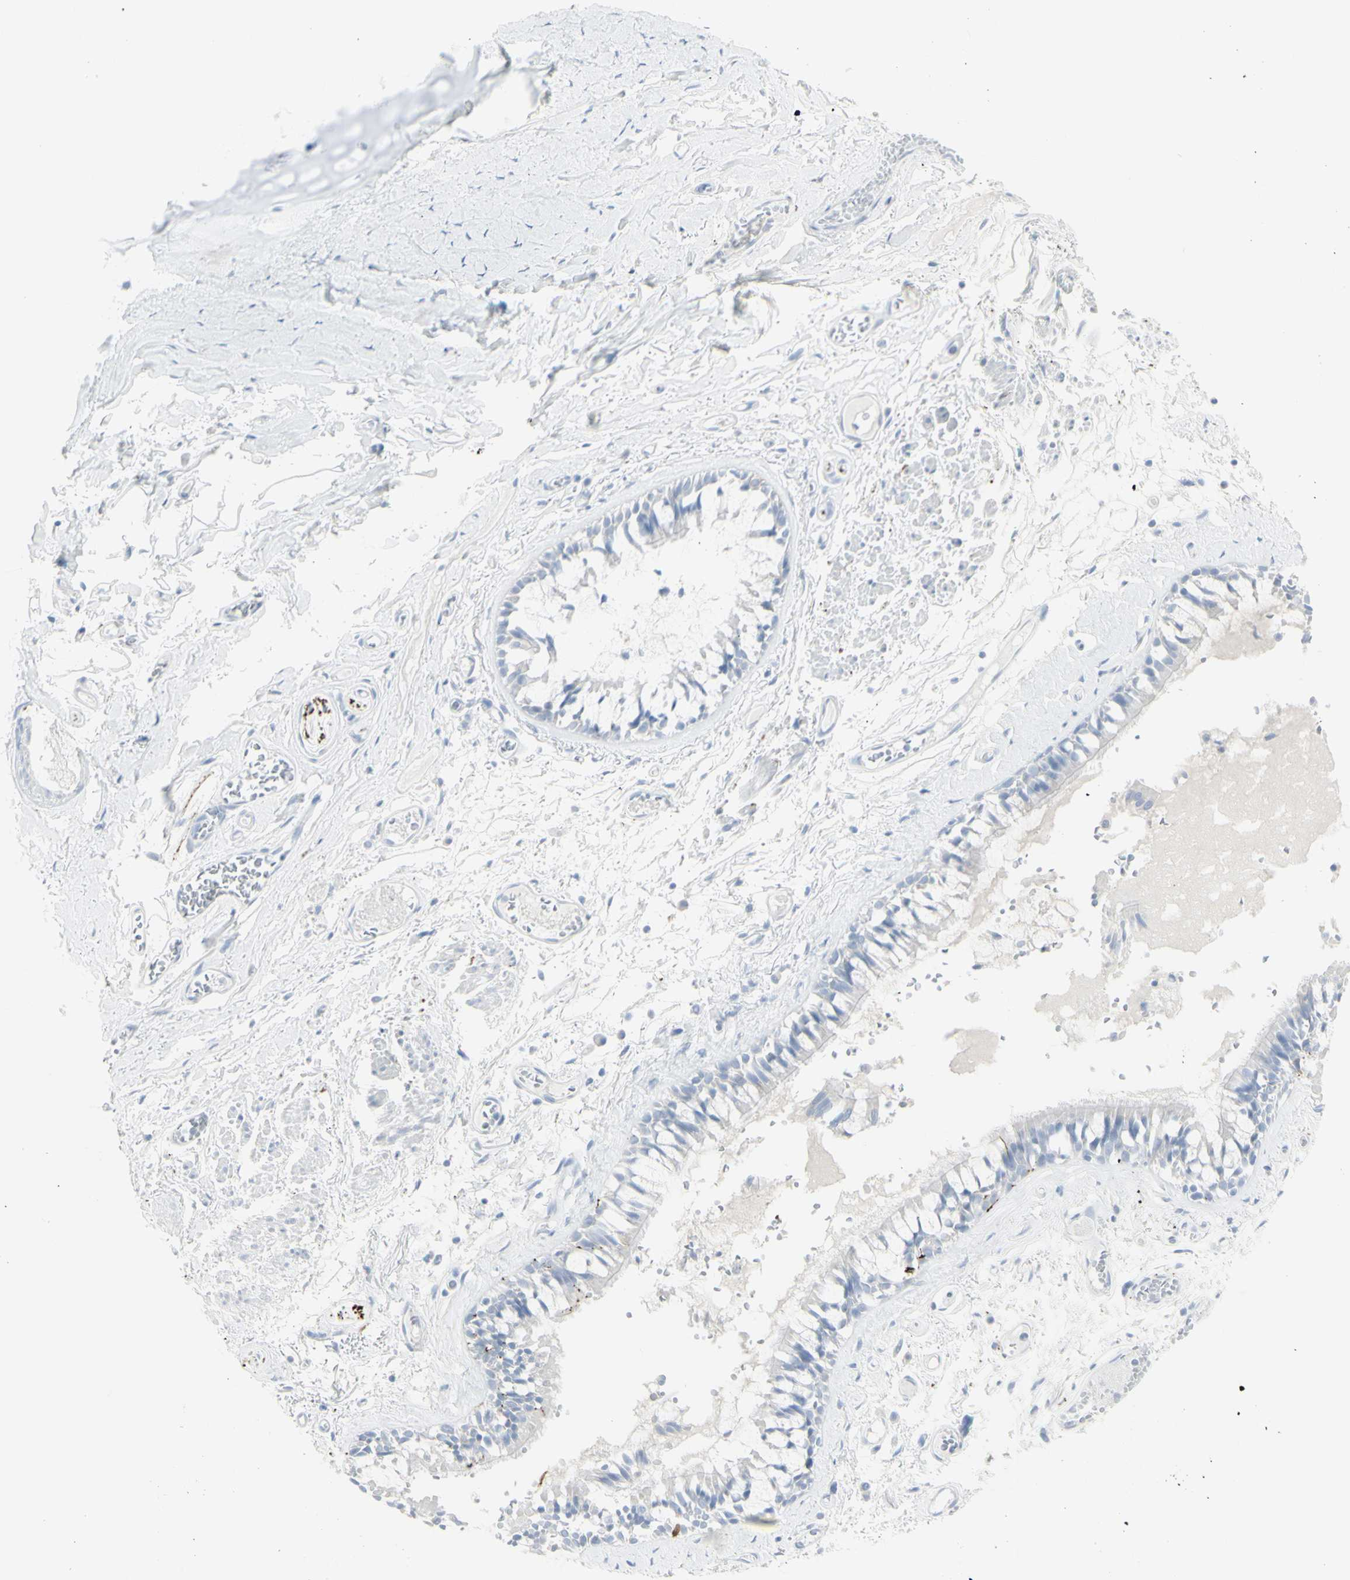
{"staining": {"intensity": "negative", "quantity": "none", "location": "none"}, "tissue": "bronchus", "cell_type": "Respiratory epithelial cells", "image_type": "normal", "snomed": [{"axis": "morphology", "description": "Normal tissue, NOS"}, {"axis": "morphology", "description": "Inflammation, NOS"}, {"axis": "topography", "description": "Cartilage tissue"}, {"axis": "topography", "description": "Lung"}], "caption": "Immunohistochemical staining of unremarkable bronchus reveals no significant expression in respiratory epithelial cells.", "gene": "ENSG00000198211", "patient": {"sex": "male", "age": 71}}